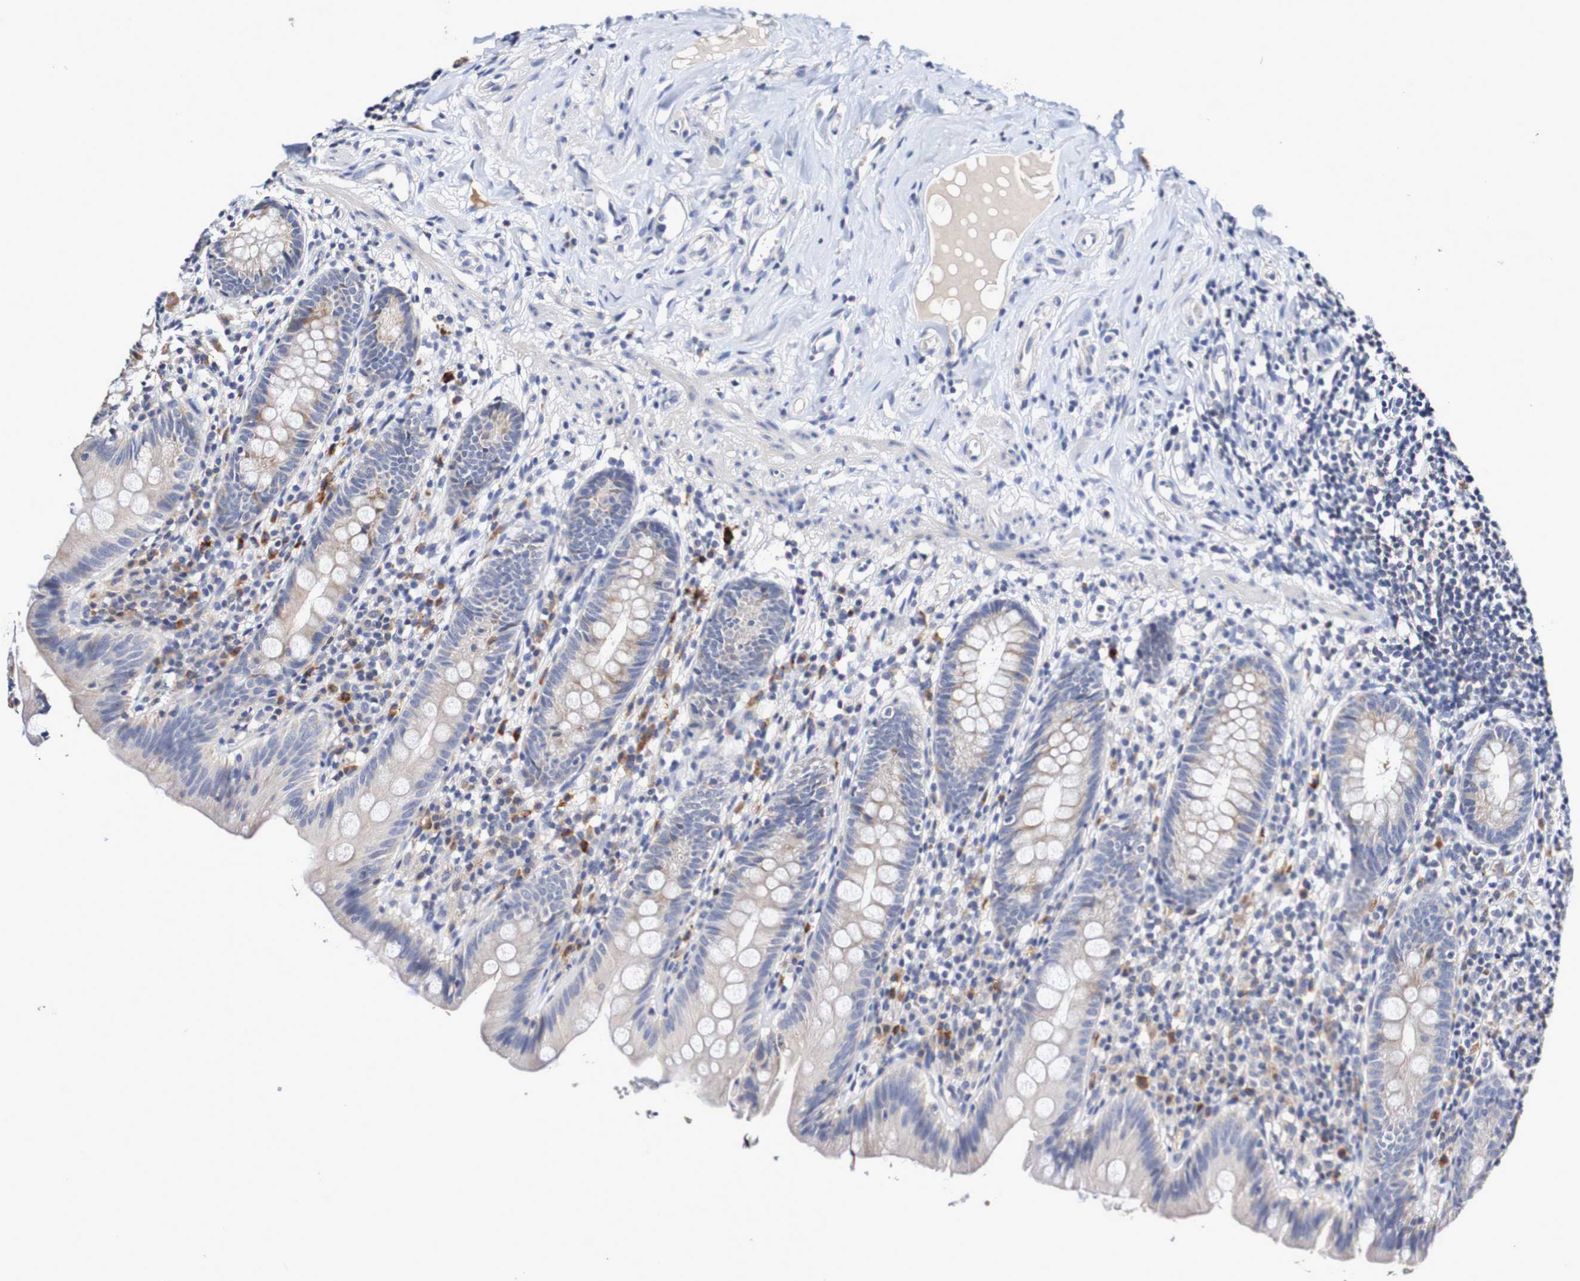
{"staining": {"intensity": "weak", "quantity": "<25%", "location": "cytoplasmic/membranous"}, "tissue": "appendix", "cell_type": "Glandular cells", "image_type": "normal", "snomed": [{"axis": "morphology", "description": "Normal tissue, NOS"}, {"axis": "topography", "description": "Appendix"}], "caption": "This histopathology image is of benign appendix stained with immunohistochemistry to label a protein in brown with the nuclei are counter-stained blue. There is no positivity in glandular cells.", "gene": "ACVR1C", "patient": {"sex": "male", "age": 52}}